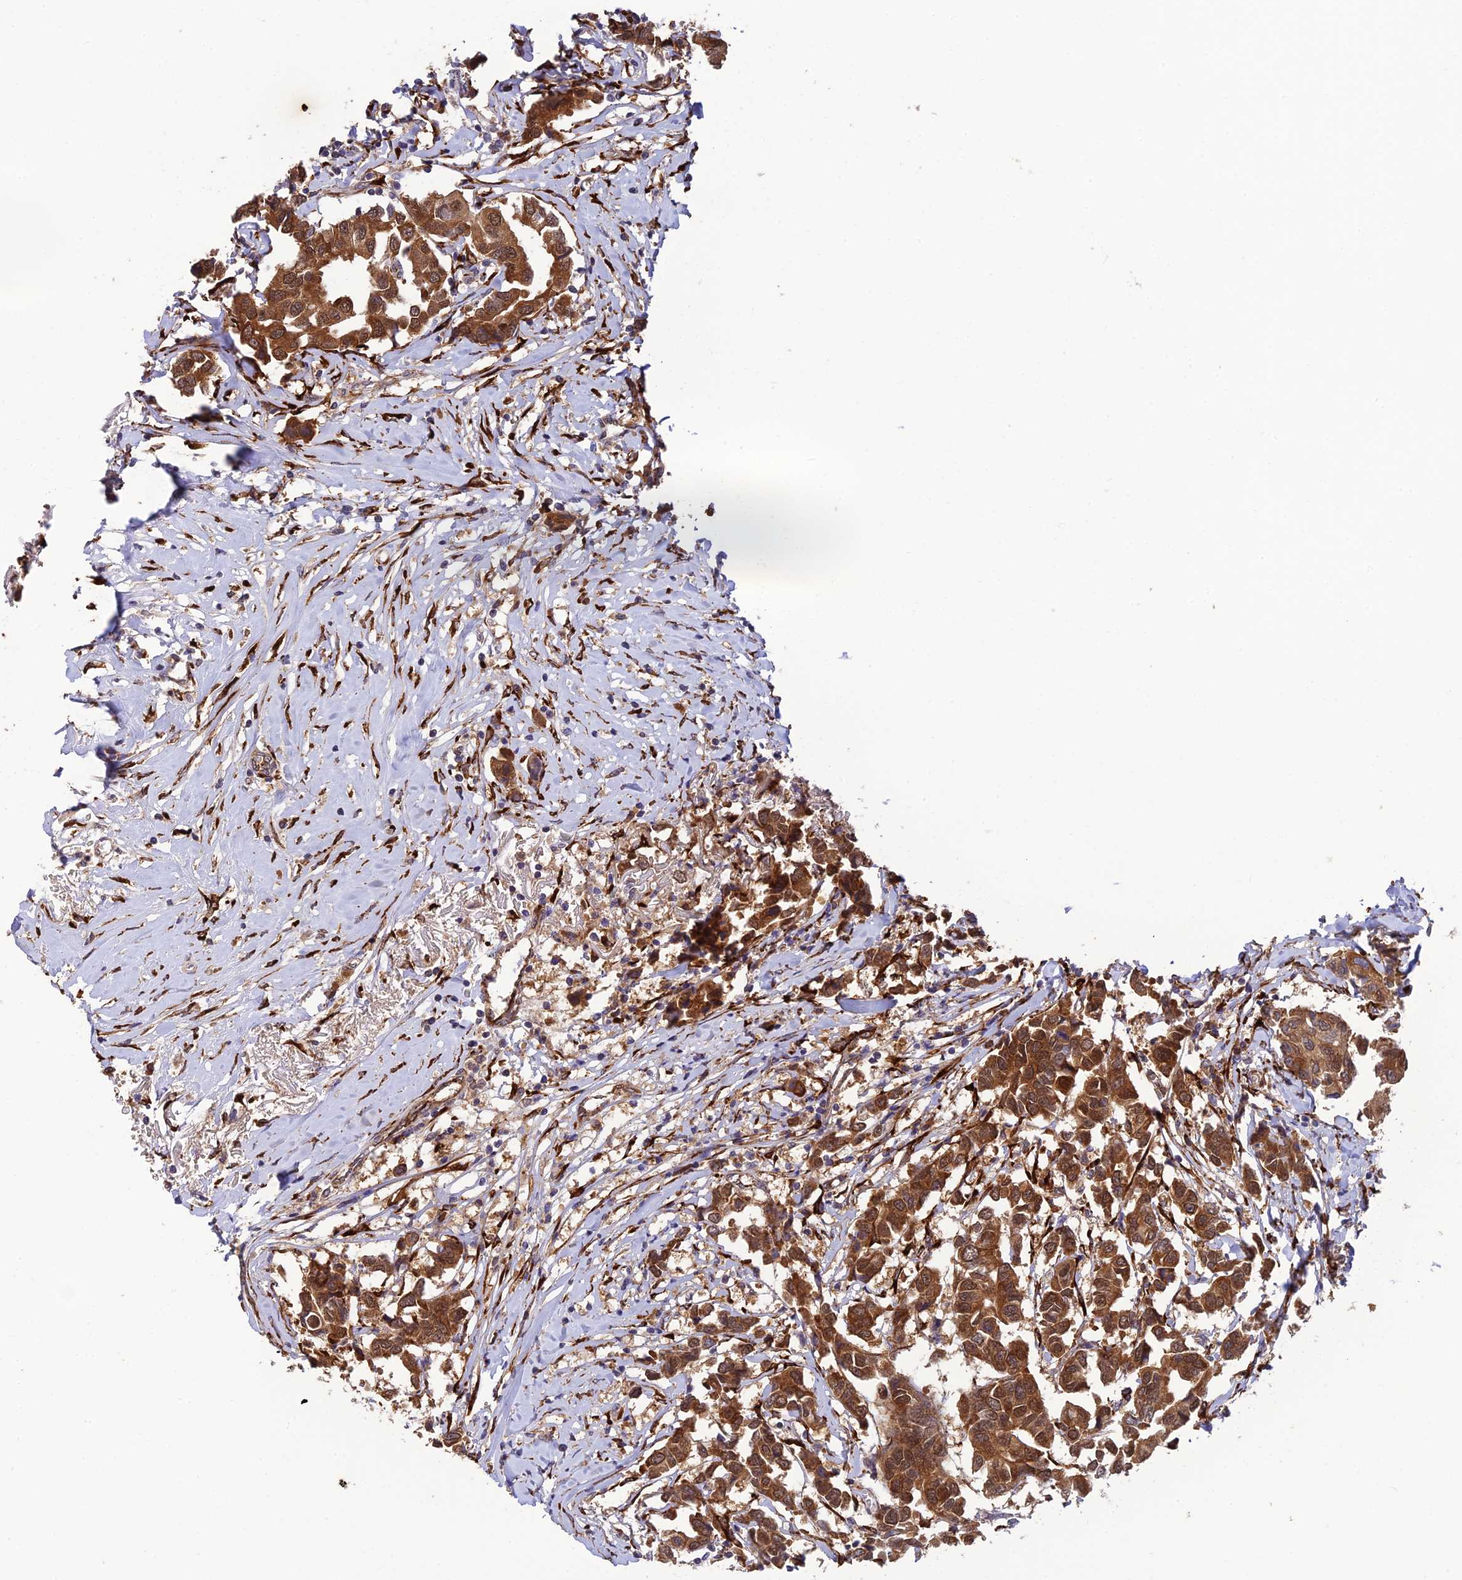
{"staining": {"intensity": "moderate", "quantity": ">75%", "location": "cytoplasmic/membranous,nuclear"}, "tissue": "breast cancer", "cell_type": "Tumor cells", "image_type": "cancer", "snomed": [{"axis": "morphology", "description": "Duct carcinoma"}, {"axis": "topography", "description": "Breast"}], "caption": "Immunohistochemistry (IHC) histopathology image of neoplastic tissue: breast cancer (intraductal carcinoma) stained using immunohistochemistry shows medium levels of moderate protein expression localized specifically in the cytoplasmic/membranous and nuclear of tumor cells, appearing as a cytoplasmic/membranous and nuclear brown color.", "gene": "P3H3", "patient": {"sex": "female", "age": 80}}